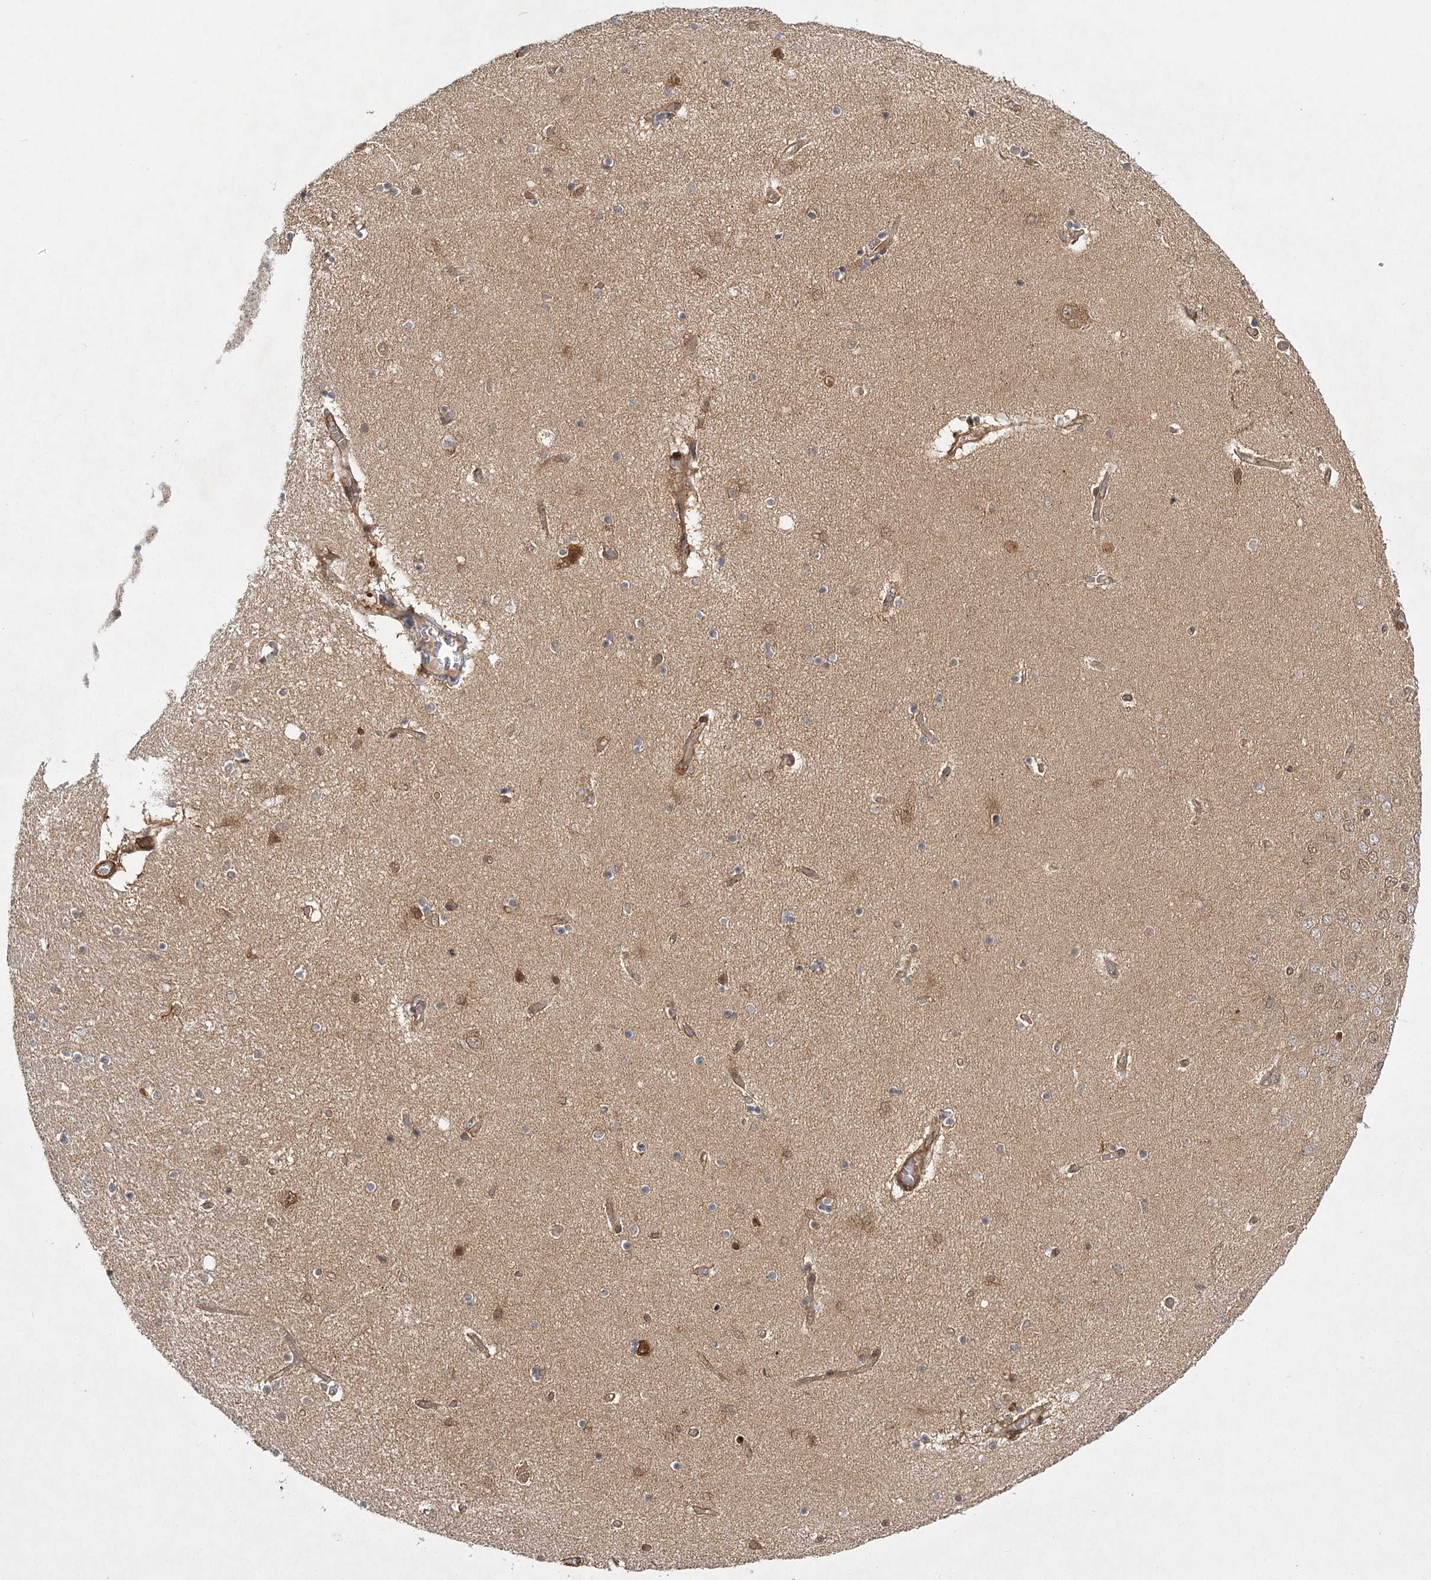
{"staining": {"intensity": "moderate", "quantity": "<25%", "location": "cytoplasmic/membranous"}, "tissue": "hippocampus", "cell_type": "Glial cells", "image_type": "normal", "snomed": [{"axis": "morphology", "description": "Normal tissue, NOS"}, {"axis": "topography", "description": "Hippocampus"}], "caption": "The immunohistochemical stain shows moderate cytoplasmic/membranous positivity in glial cells of normal hippocampus. (Brightfield microscopy of DAB IHC at high magnification).", "gene": "MDFIC", "patient": {"sex": "female", "age": 54}}